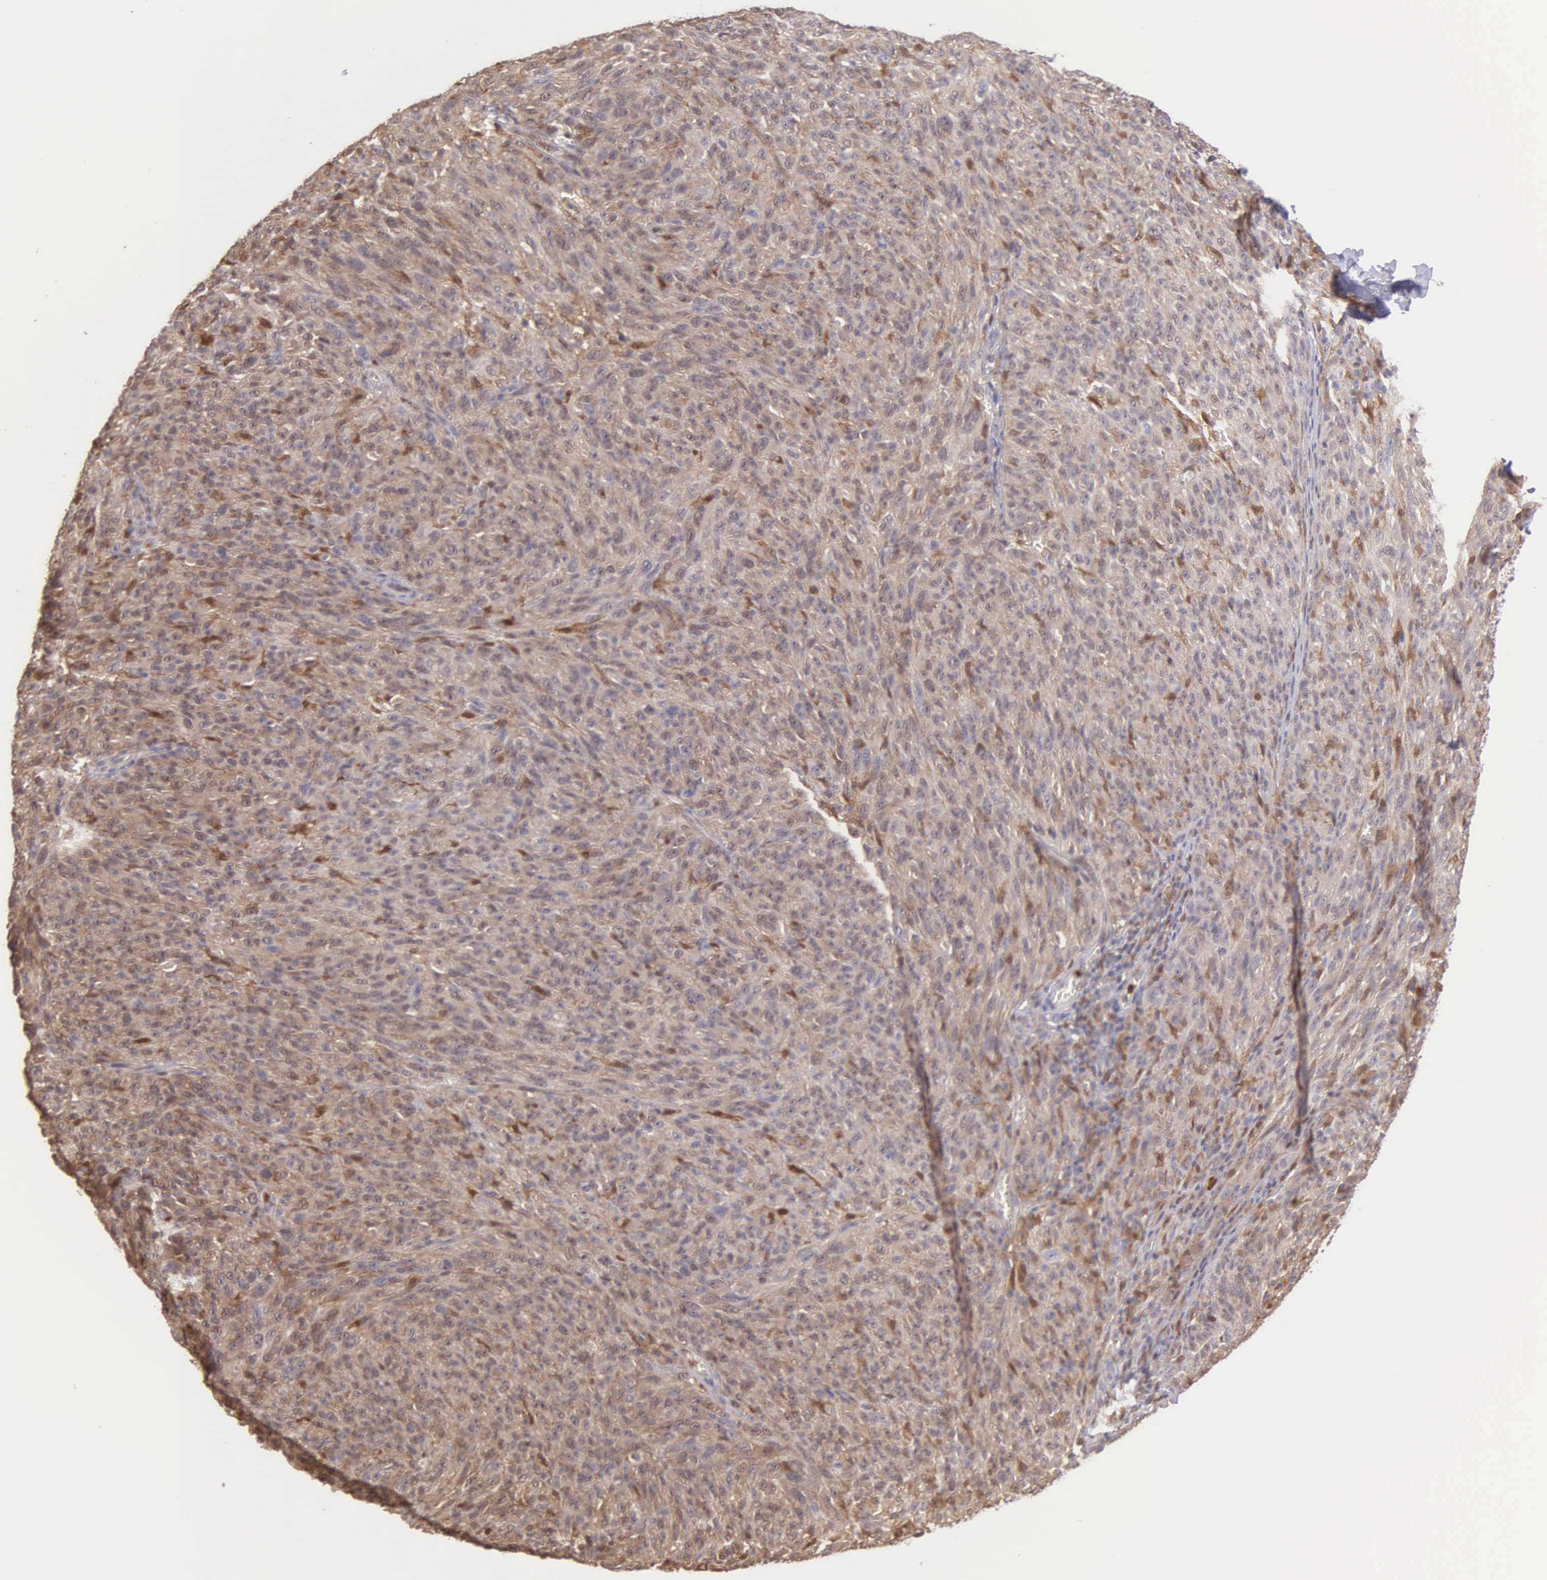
{"staining": {"intensity": "moderate", "quantity": ">75%", "location": "cytoplasmic/membranous"}, "tissue": "melanoma", "cell_type": "Tumor cells", "image_type": "cancer", "snomed": [{"axis": "morphology", "description": "Malignant melanoma, NOS"}, {"axis": "topography", "description": "Skin"}], "caption": "Immunohistochemical staining of human malignant melanoma reveals medium levels of moderate cytoplasmic/membranous staining in approximately >75% of tumor cells.", "gene": "BID", "patient": {"sex": "male", "age": 76}}